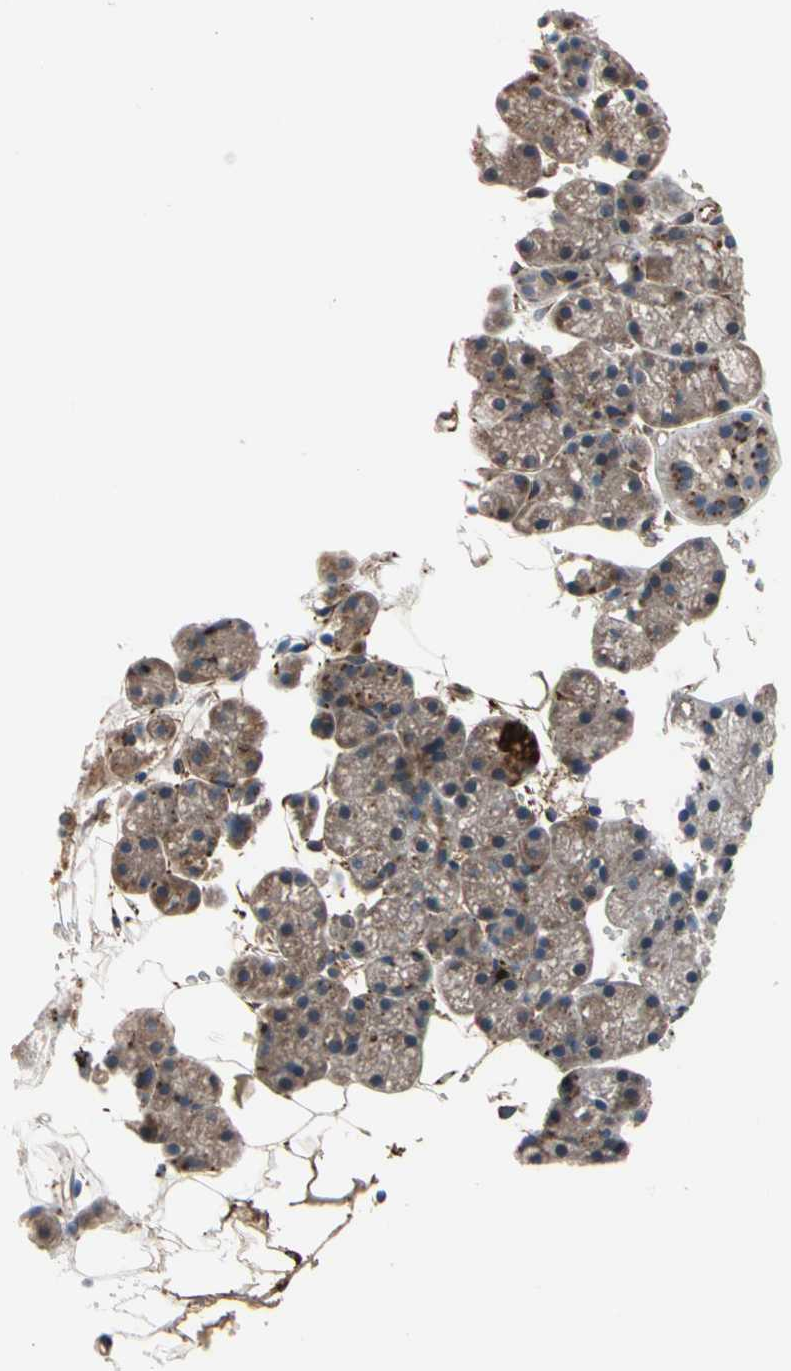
{"staining": {"intensity": "moderate", "quantity": "25%-75%", "location": "cytoplasmic/membranous"}, "tissue": "salivary gland", "cell_type": "Glandular cells", "image_type": "normal", "snomed": [{"axis": "morphology", "description": "Normal tissue, NOS"}, {"axis": "topography", "description": "Salivary gland"}], "caption": "Protein analysis of benign salivary gland displays moderate cytoplasmic/membranous expression in about 25%-75% of glandular cells. The staining was performed using DAB (3,3'-diaminobenzidine) to visualize the protein expression in brown, while the nuclei were stained in blue with hematoxylin (Magnification: 20x).", "gene": "FGD6", "patient": {"sex": "male", "age": 62}}